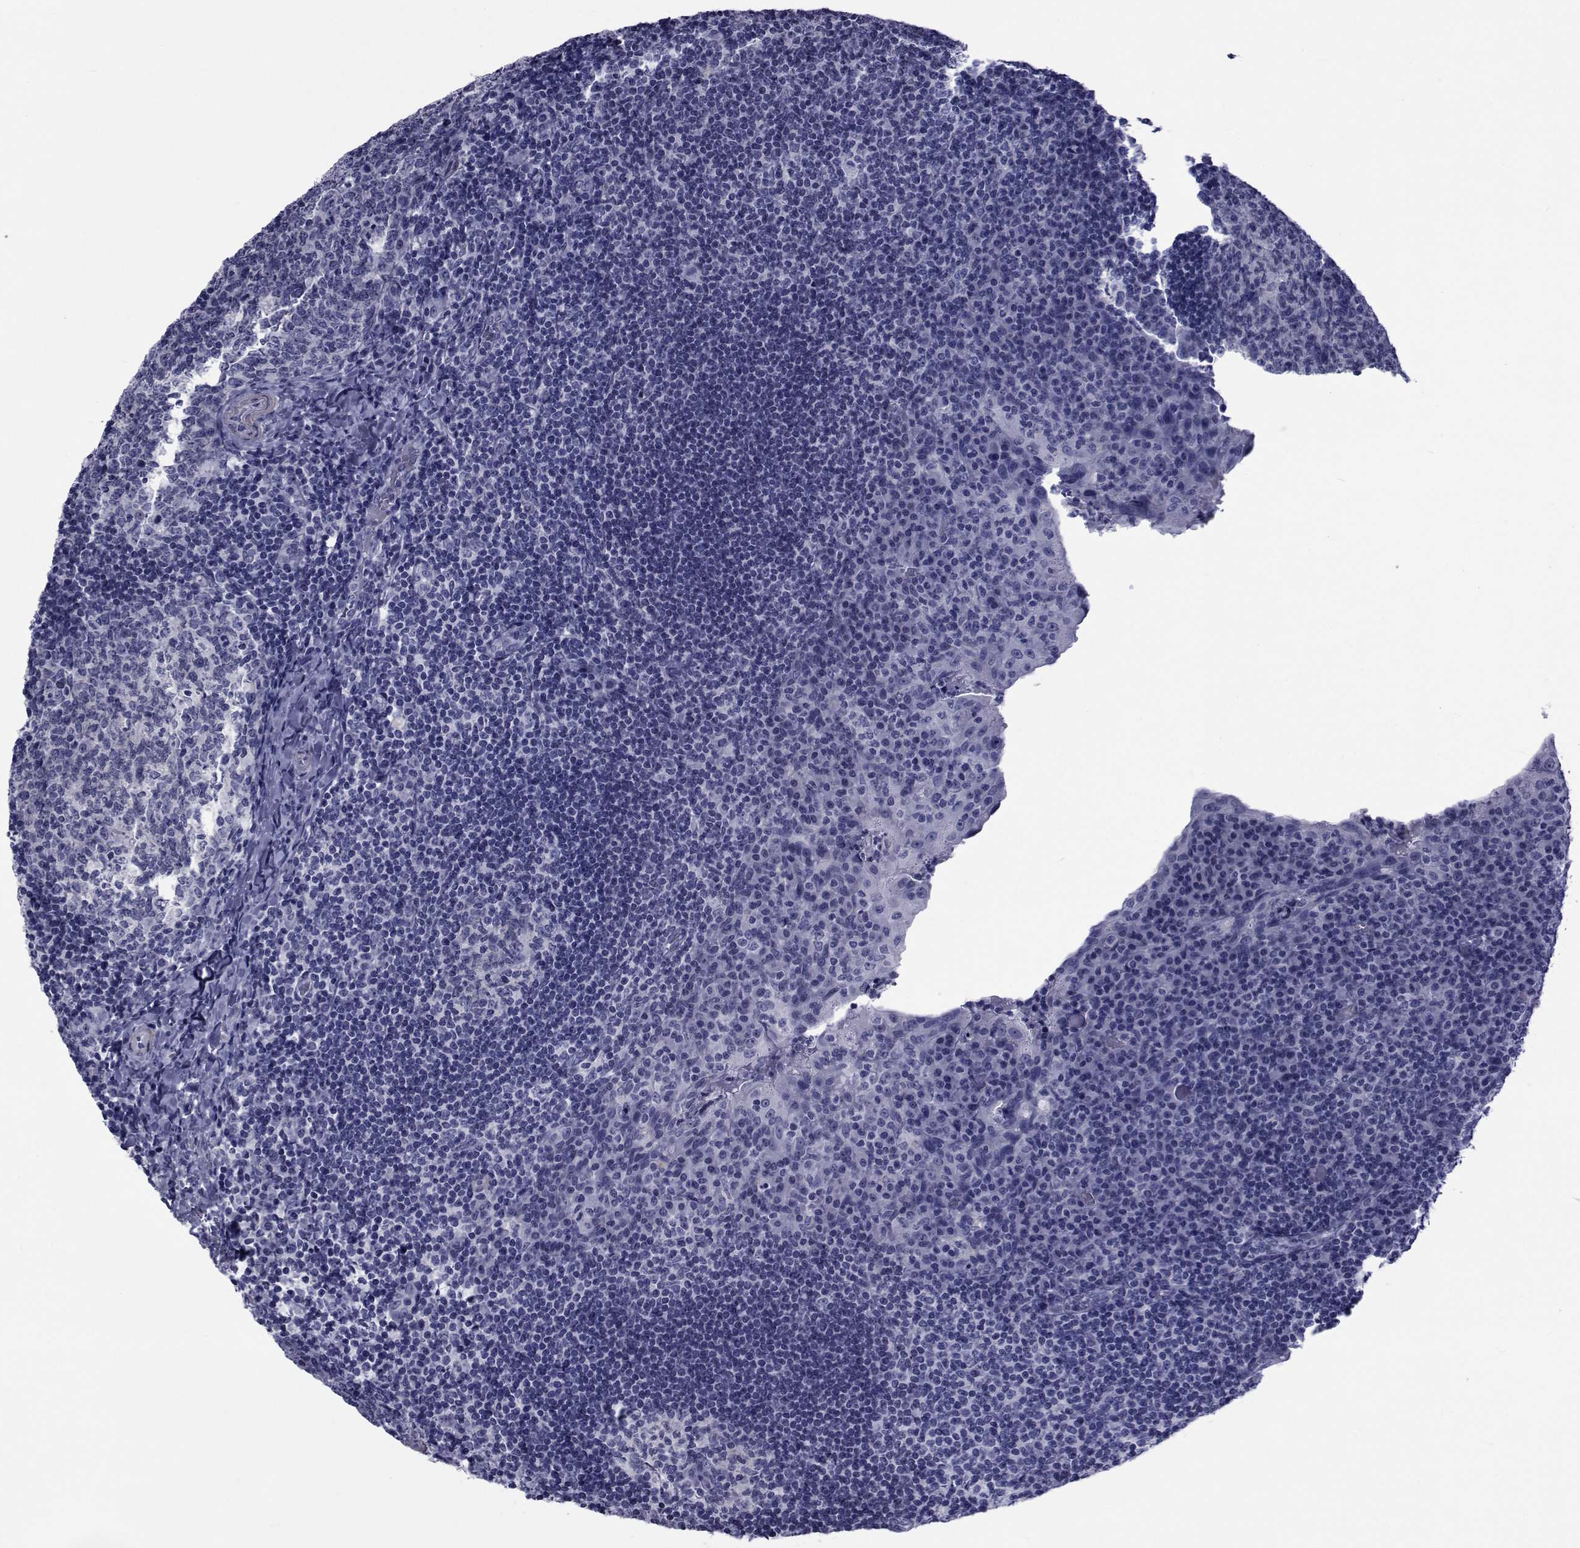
{"staining": {"intensity": "negative", "quantity": "none", "location": "none"}, "tissue": "tonsil", "cell_type": "Germinal center cells", "image_type": "normal", "snomed": [{"axis": "morphology", "description": "Normal tissue, NOS"}, {"axis": "topography", "description": "Tonsil"}], "caption": "Immunohistochemistry (IHC) photomicrograph of unremarkable human tonsil stained for a protein (brown), which reveals no staining in germinal center cells. Brightfield microscopy of IHC stained with DAB (3,3'-diaminobenzidine) (brown) and hematoxylin (blue), captured at high magnification.", "gene": "GKAP1", "patient": {"sex": "male", "age": 17}}